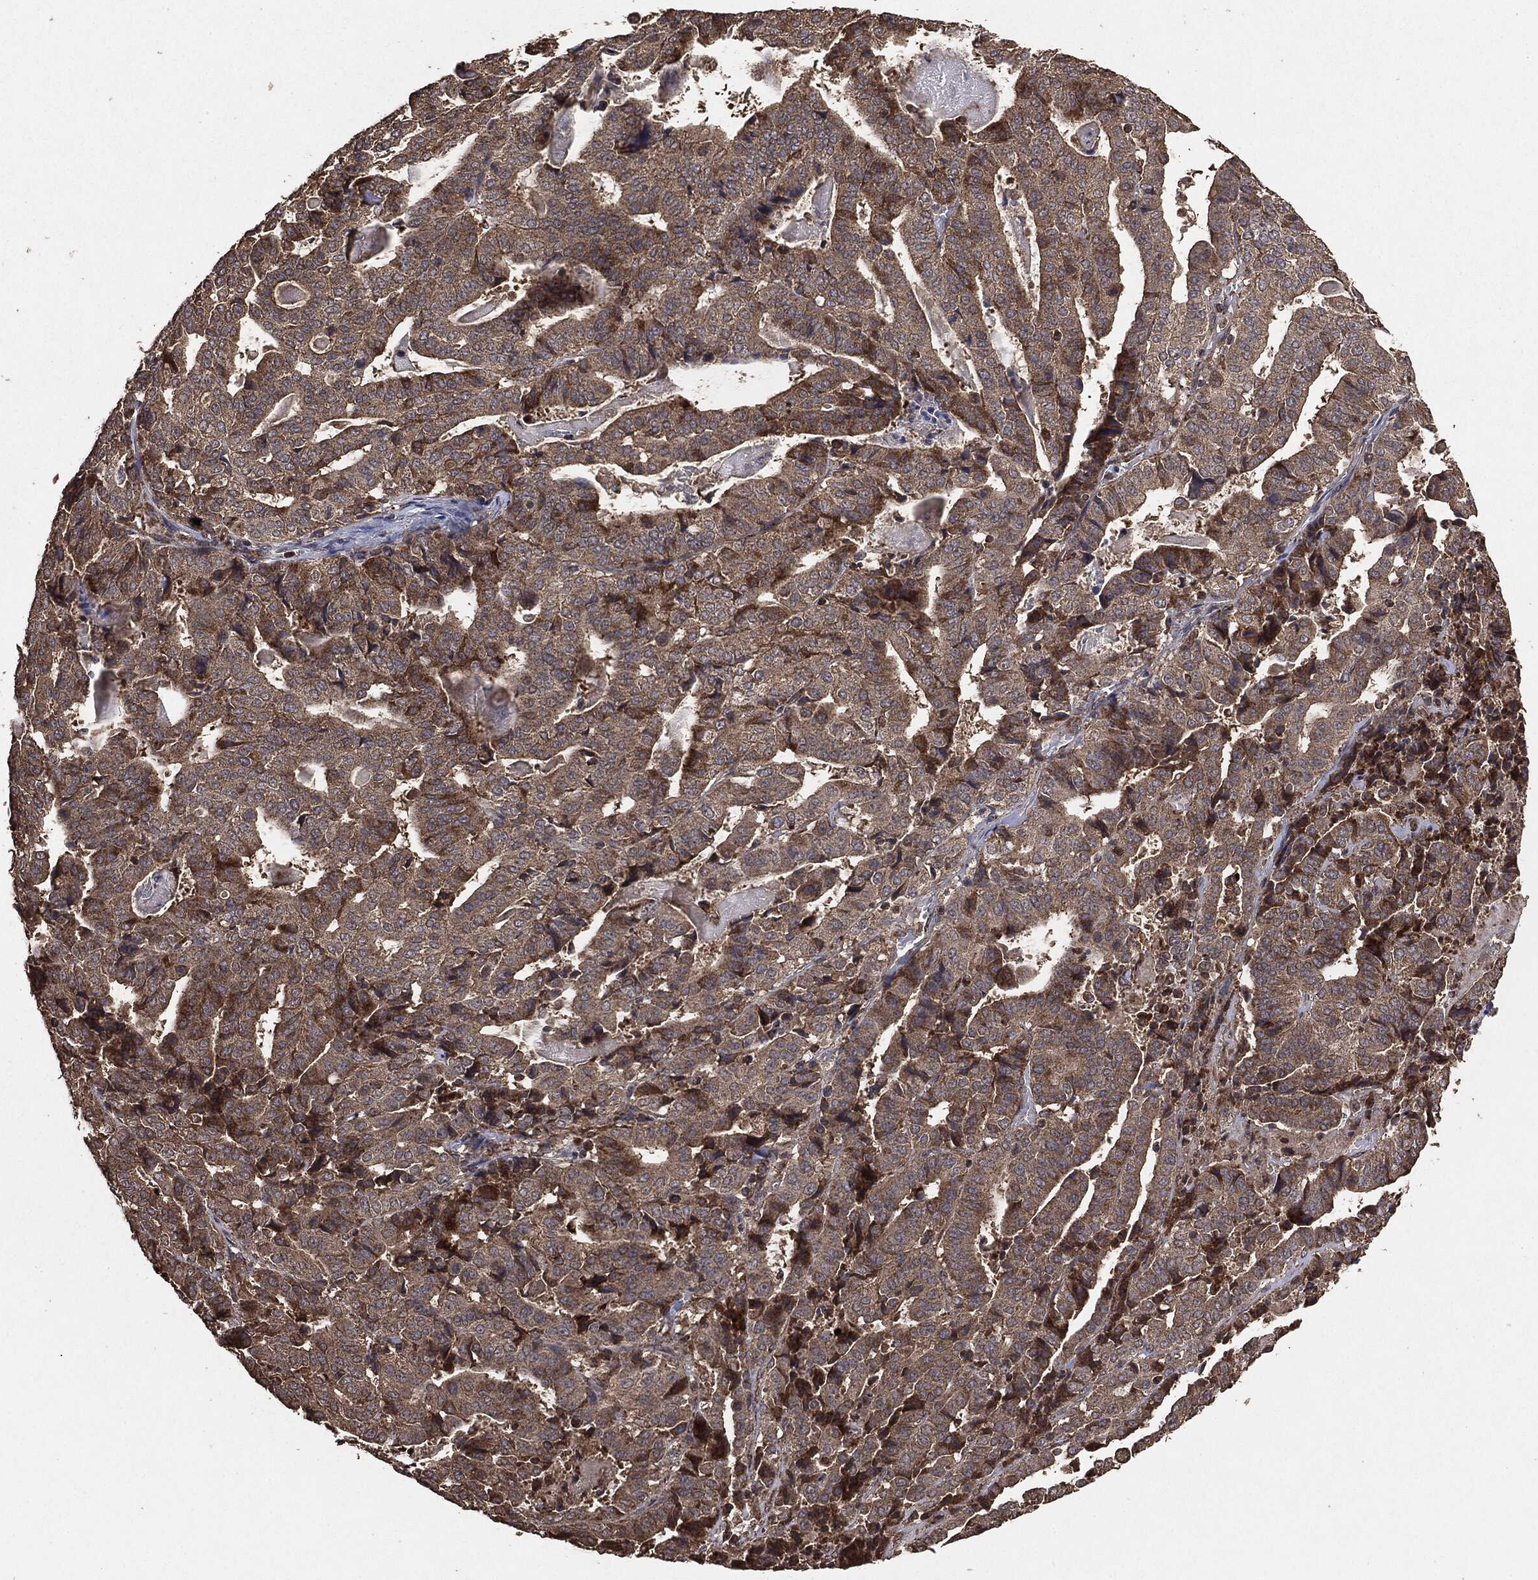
{"staining": {"intensity": "moderate", "quantity": ">75%", "location": "cytoplasmic/membranous"}, "tissue": "stomach cancer", "cell_type": "Tumor cells", "image_type": "cancer", "snomed": [{"axis": "morphology", "description": "Adenocarcinoma, NOS"}, {"axis": "topography", "description": "Stomach"}], "caption": "Immunohistochemistry (IHC) staining of stomach cancer (adenocarcinoma), which displays medium levels of moderate cytoplasmic/membranous expression in about >75% of tumor cells indicating moderate cytoplasmic/membranous protein expression. The staining was performed using DAB (3,3'-diaminobenzidine) (brown) for protein detection and nuclei were counterstained in hematoxylin (blue).", "gene": "MTOR", "patient": {"sex": "male", "age": 48}}